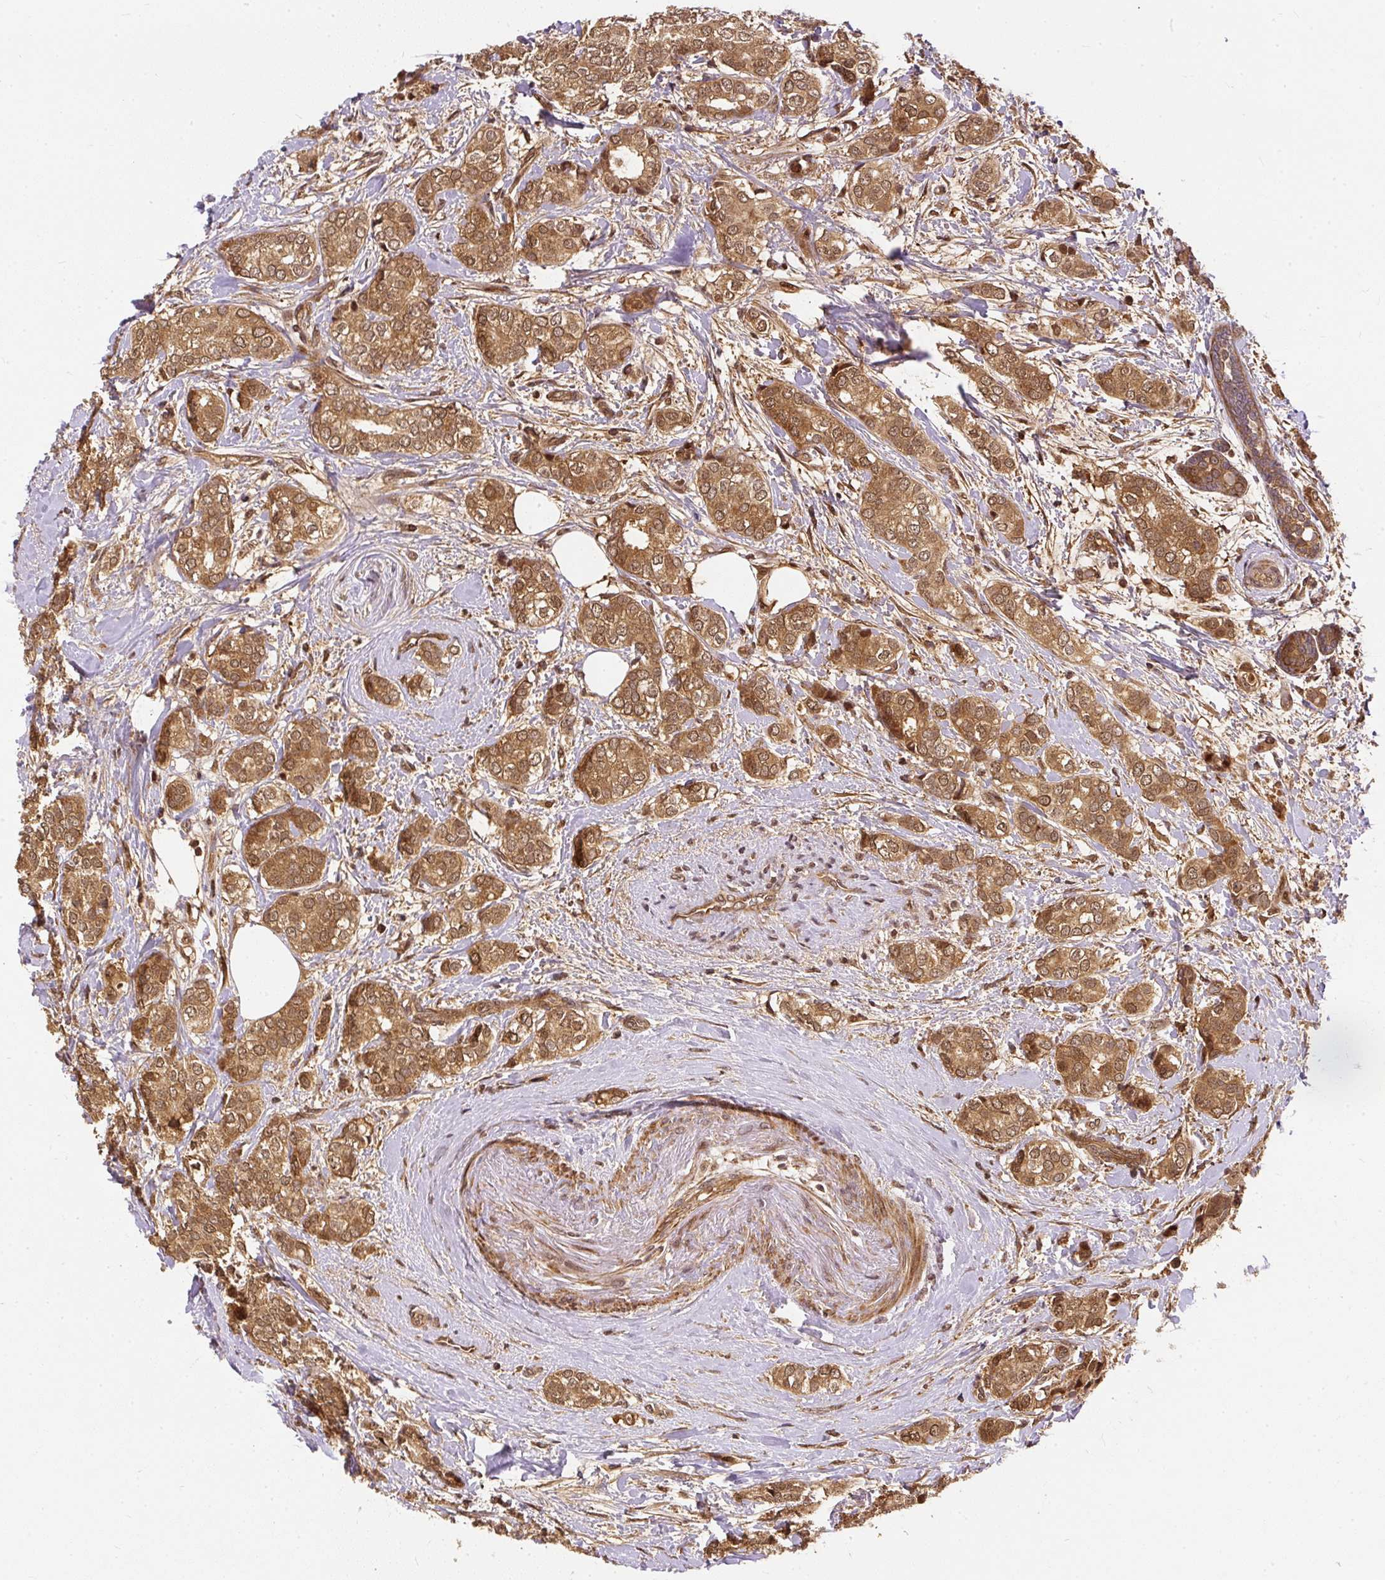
{"staining": {"intensity": "moderate", "quantity": ">75%", "location": "cytoplasmic/membranous,nuclear"}, "tissue": "breast cancer", "cell_type": "Tumor cells", "image_type": "cancer", "snomed": [{"axis": "morphology", "description": "Duct carcinoma"}, {"axis": "topography", "description": "Breast"}], "caption": "Immunohistochemistry of intraductal carcinoma (breast) reveals medium levels of moderate cytoplasmic/membranous and nuclear staining in about >75% of tumor cells.", "gene": "PSMD1", "patient": {"sex": "female", "age": 73}}